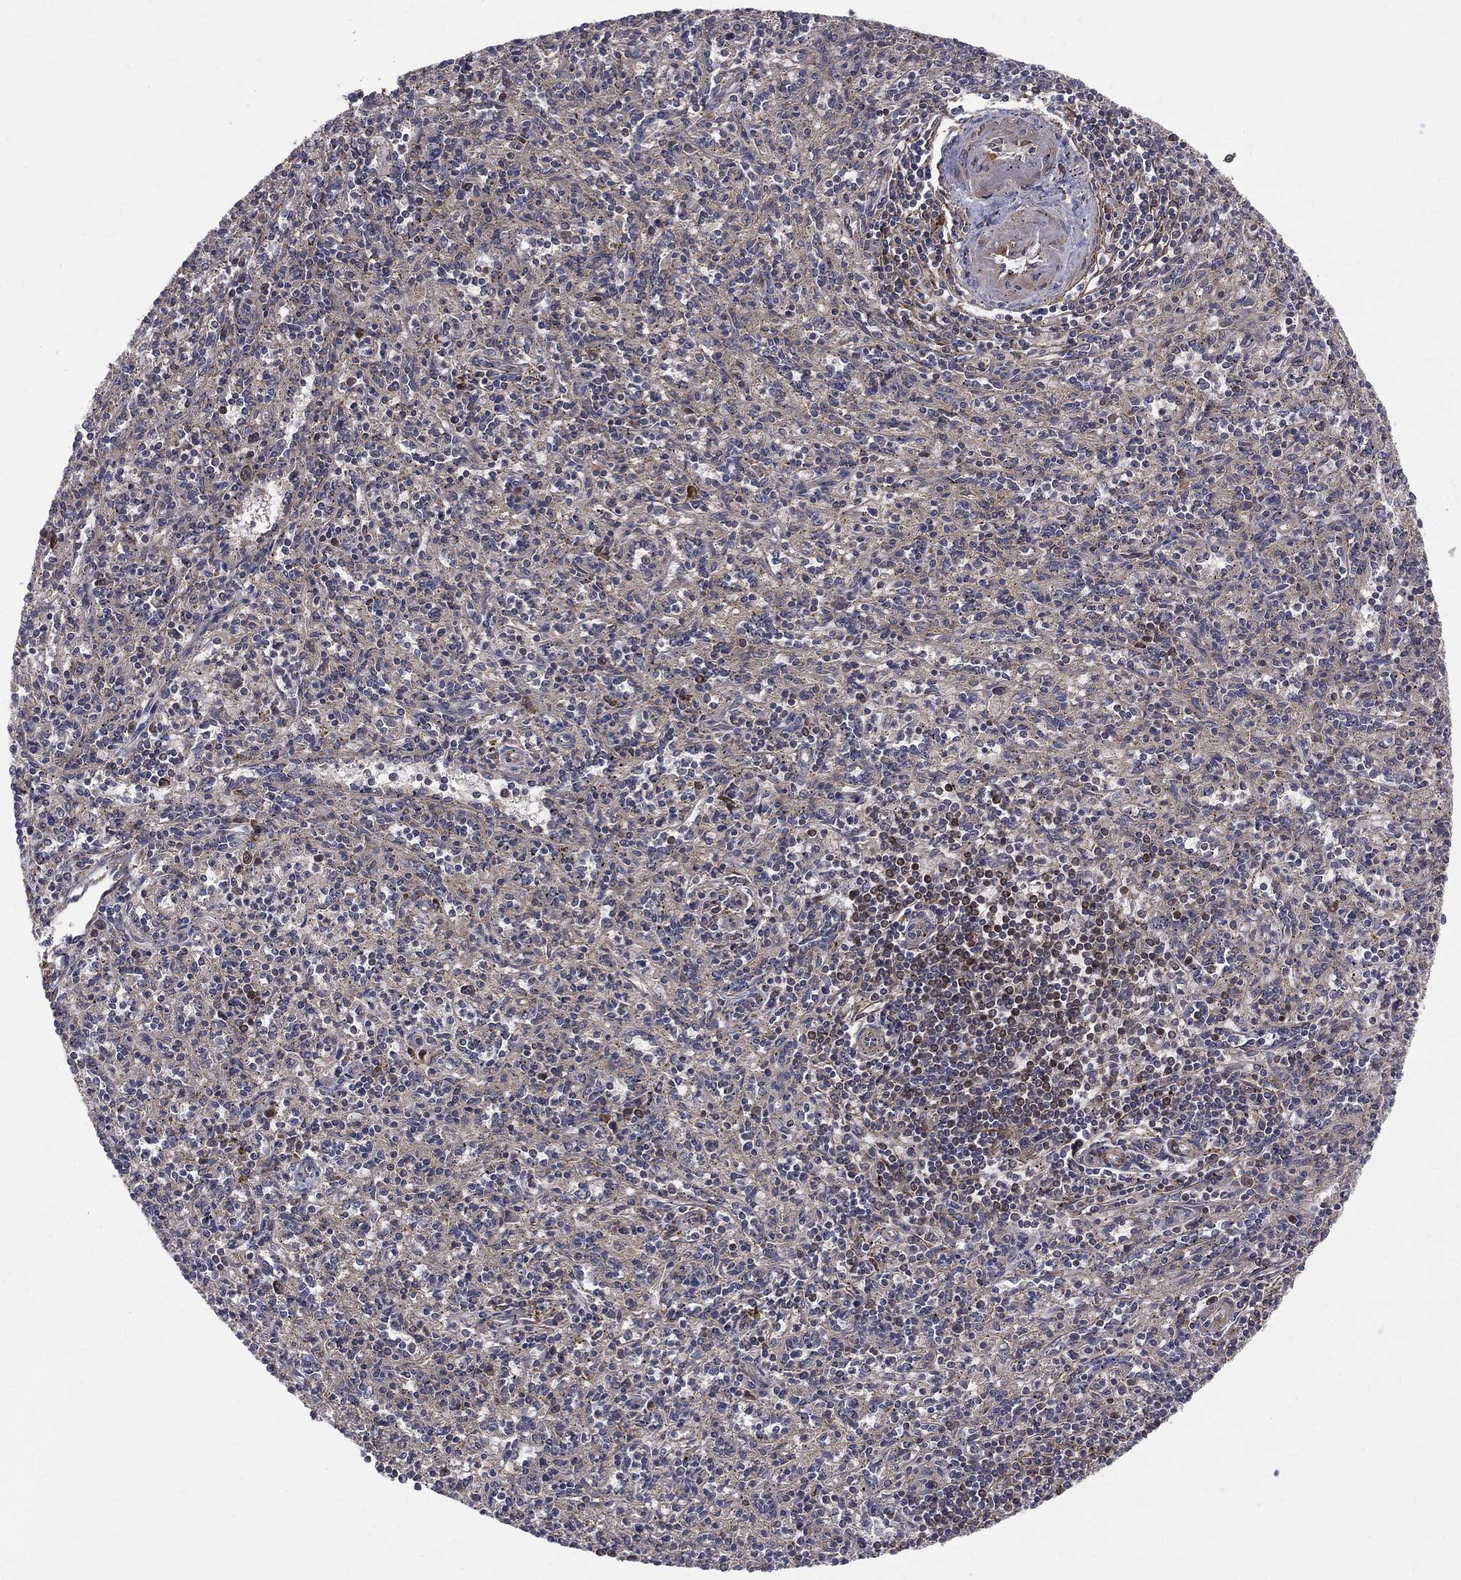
{"staining": {"intensity": "negative", "quantity": "none", "location": "none"}, "tissue": "spleen", "cell_type": "Cells in red pulp", "image_type": "normal", "snomed": [{"axis": "morphology", "description": "Normal tissue, NOS"}, {"axis": "topography", "description": "Spleen"}], "caption": "DAB (3,3'-diaminobenzidine) immunohistochemical staining of benign spleen shows no significant positivity in cells in red pulp. (Stains: DAB (3,3'-diaminobenzidine) immunohistochemistry with hematoxylin counter stain, Microscopy: brightfield microscopy at high magnification).", "gene": "MIX23", "patient": {"sex": "male", "age": 69}}